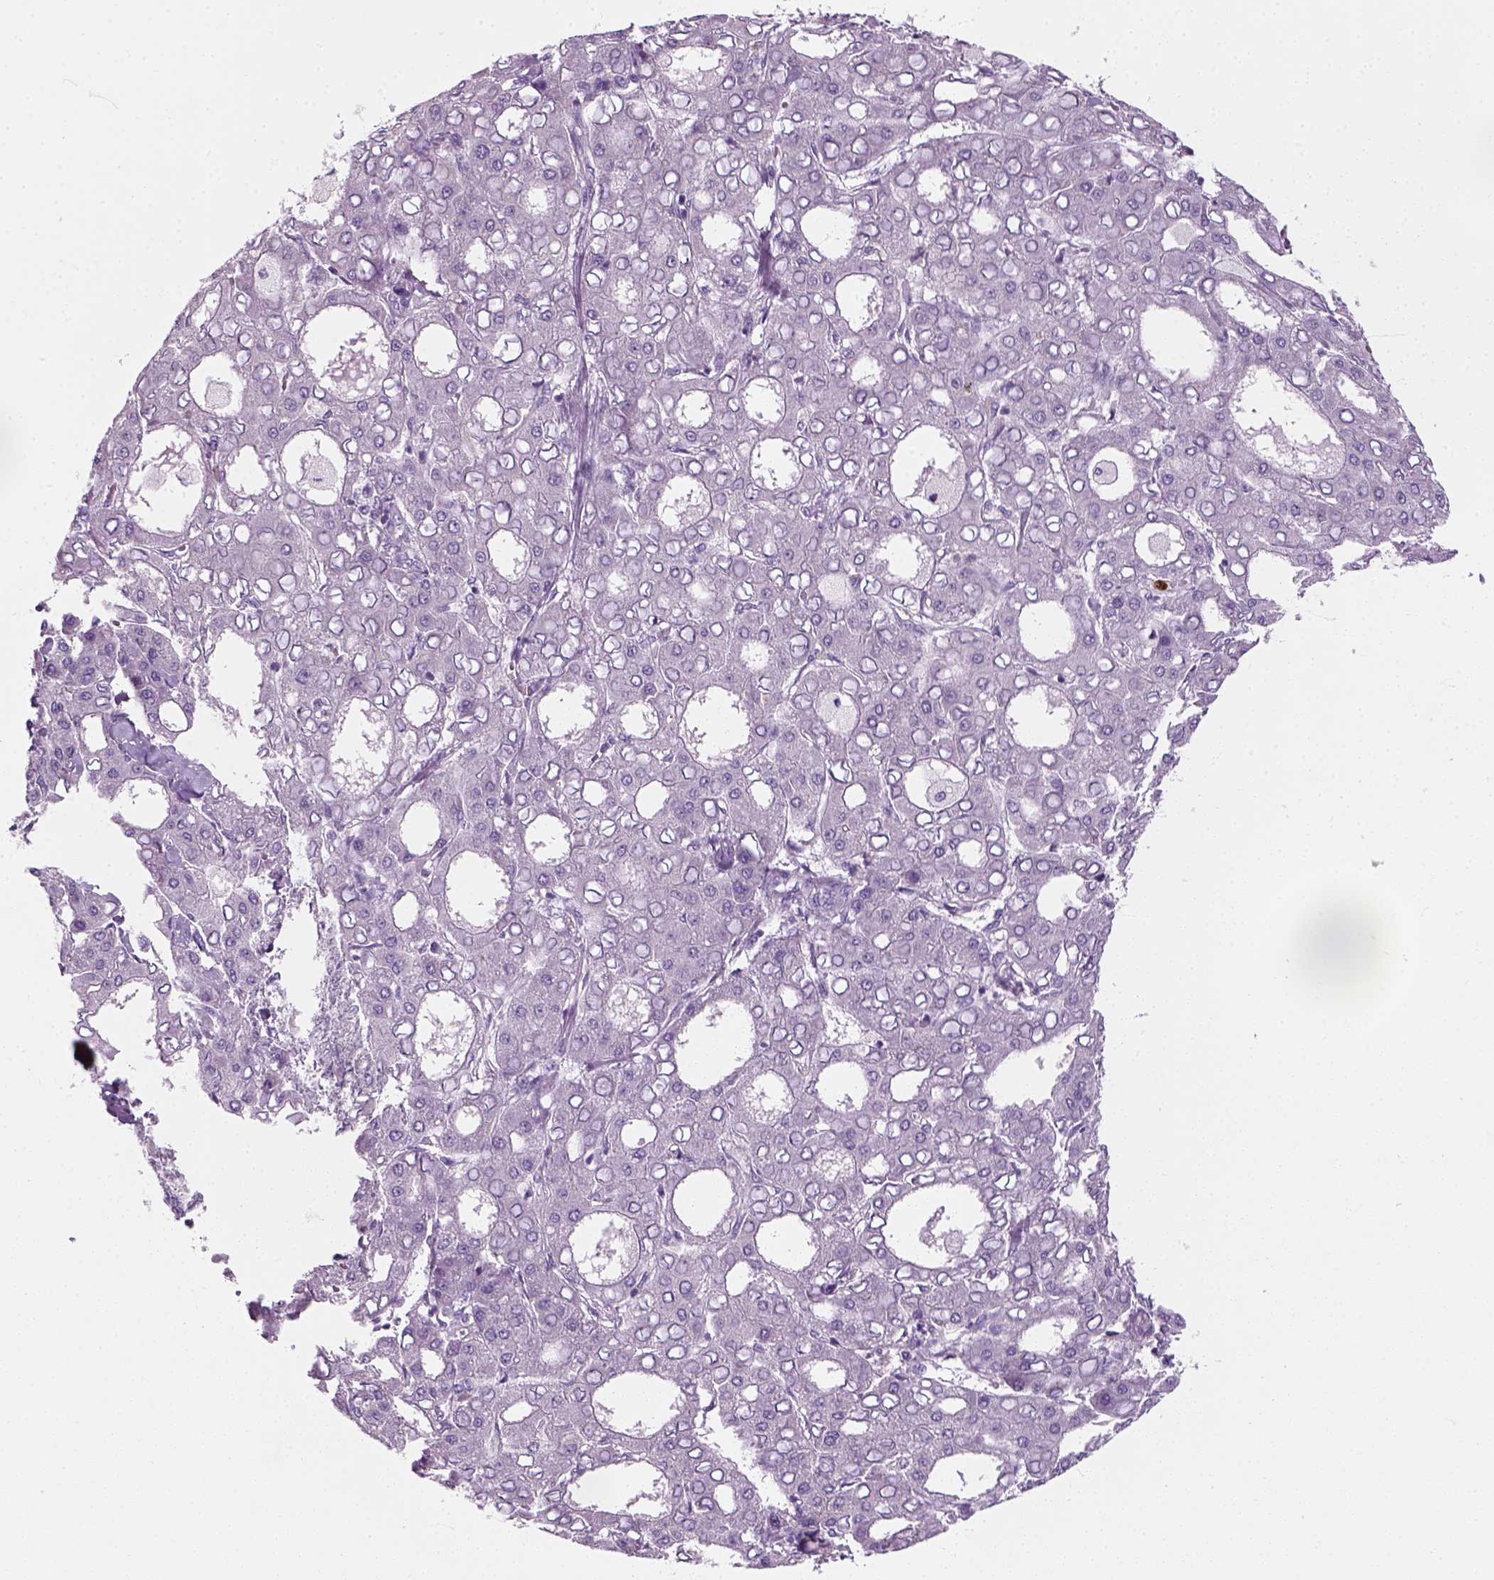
{"staining": {"intensity": "negative", "quantity": "none", "location": "none"}, "tissue": "liver cancer", "cell_type": "Tumor cells", "image_type": "cancer", "snomed": [{"axis": "morphology", "description": "Carcinoma, Hepatocellular, NOS"}, {"axis": "topography", "description": "Liver"}], "caption": "Protein analysis of liver hepatocellular carcinoma demonstrates no significant positivity in tumor cells.", "gene": "IL4", "patient": {"sex": "male", "age": 65}}